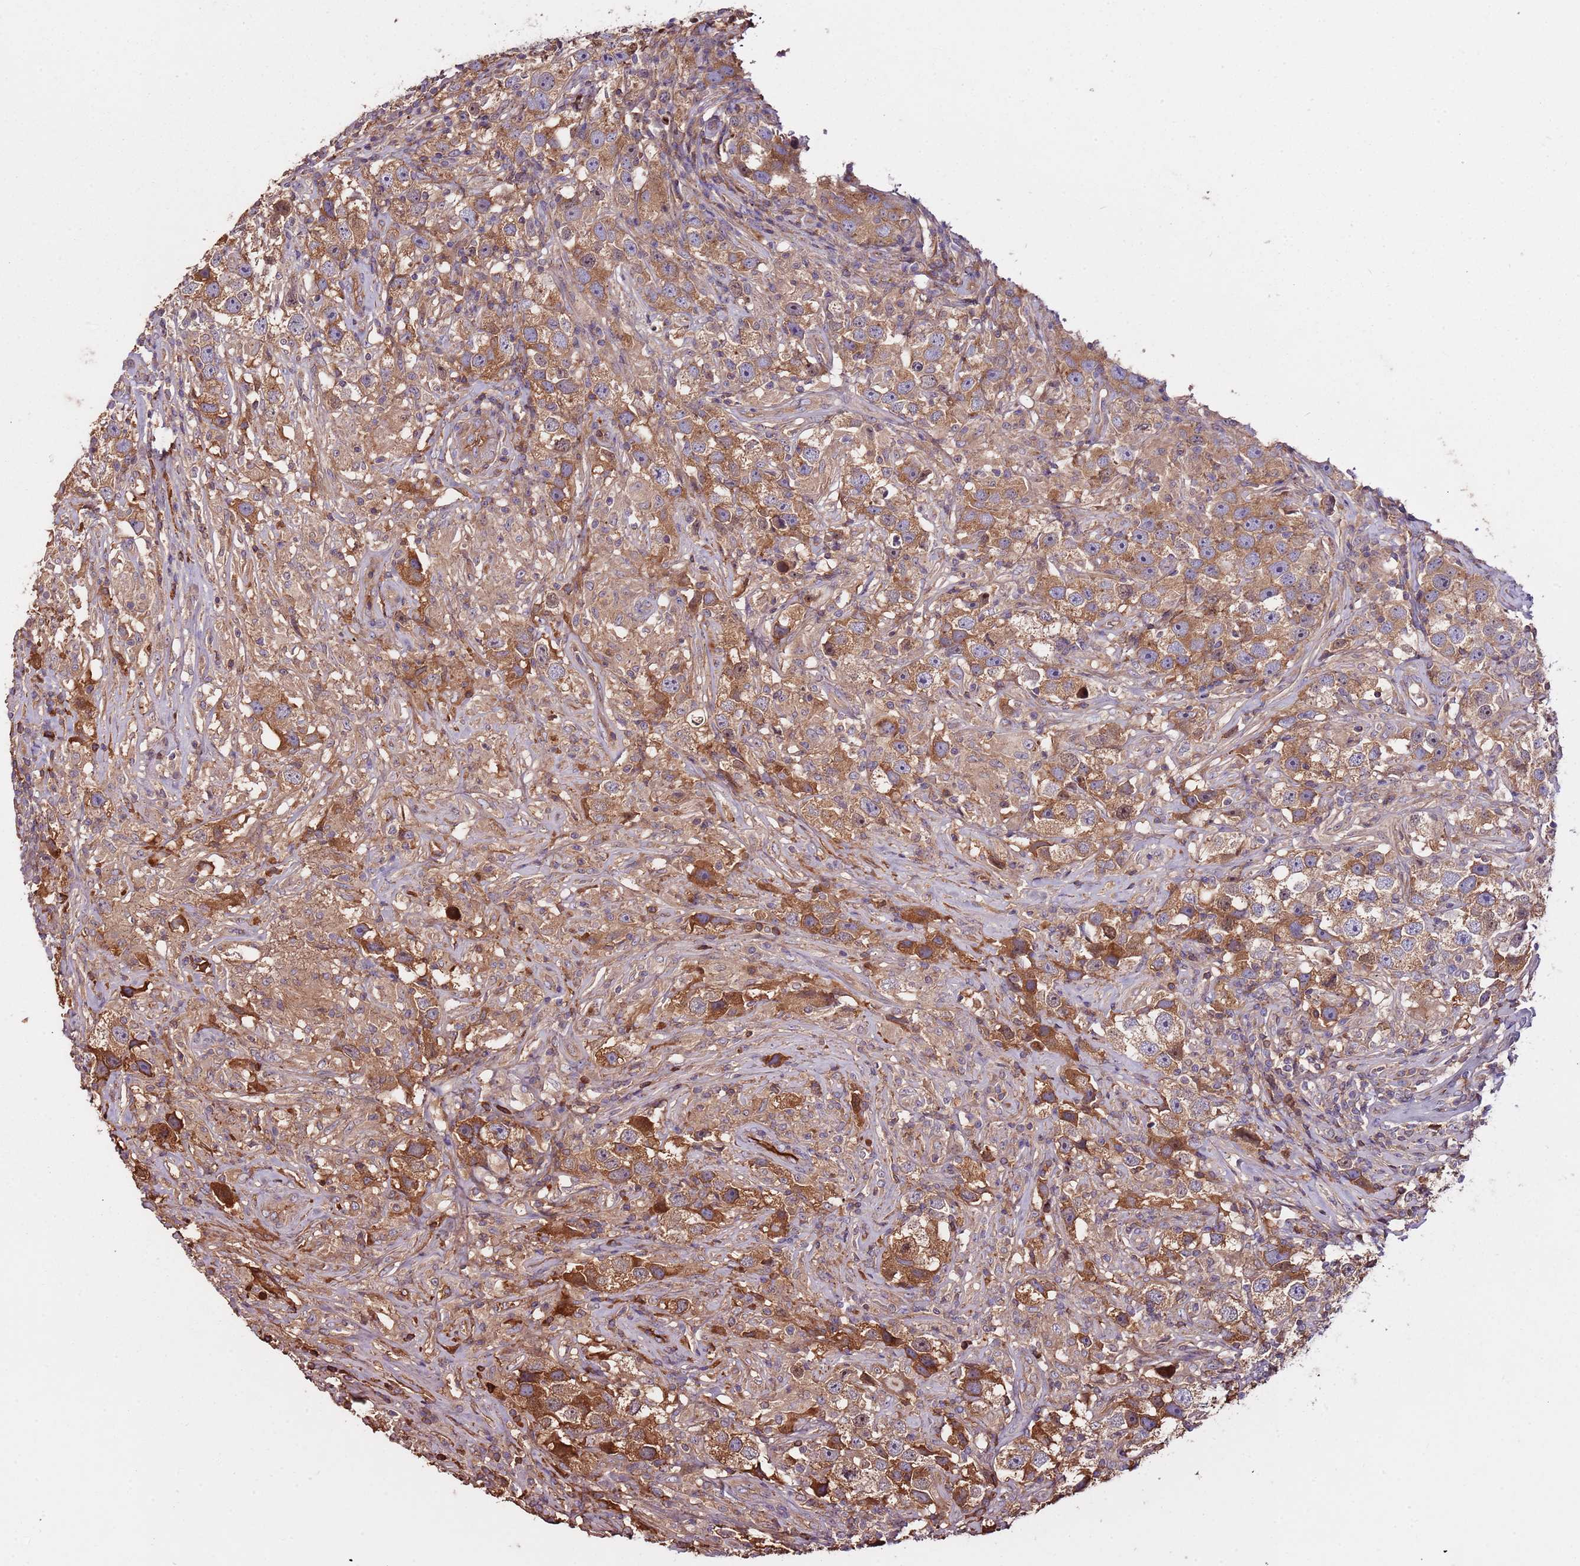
{"staining": {"intensity": "moderate", "quantity": ">75%", "location": "cytoplasmic/membranous"}, "tissue": "testis cancer", "cell_type": "Tumor cells", "image_type": "cancer", "snomed": [{"axis": "morphology", "description": "Seminoma, NOS"}, {"axis": "topography", "description": "Testis"}], "caption": "Immunohistochemistry (IHC) staining of testis cancer, which demonstrates medium levels of moderate cytoplasmic/membranous positivity in approximately >75% of tumor cells indicating moderate cytoplasmic/membranous protein staining. The staining was performed using DAB (3,3'-diaminobenzidine) (brown) for protein detection and nuclei were counterstained in hematoxylin (blue).", "gene": "DENR", "patient": {"sex": "male", "age": 49}}